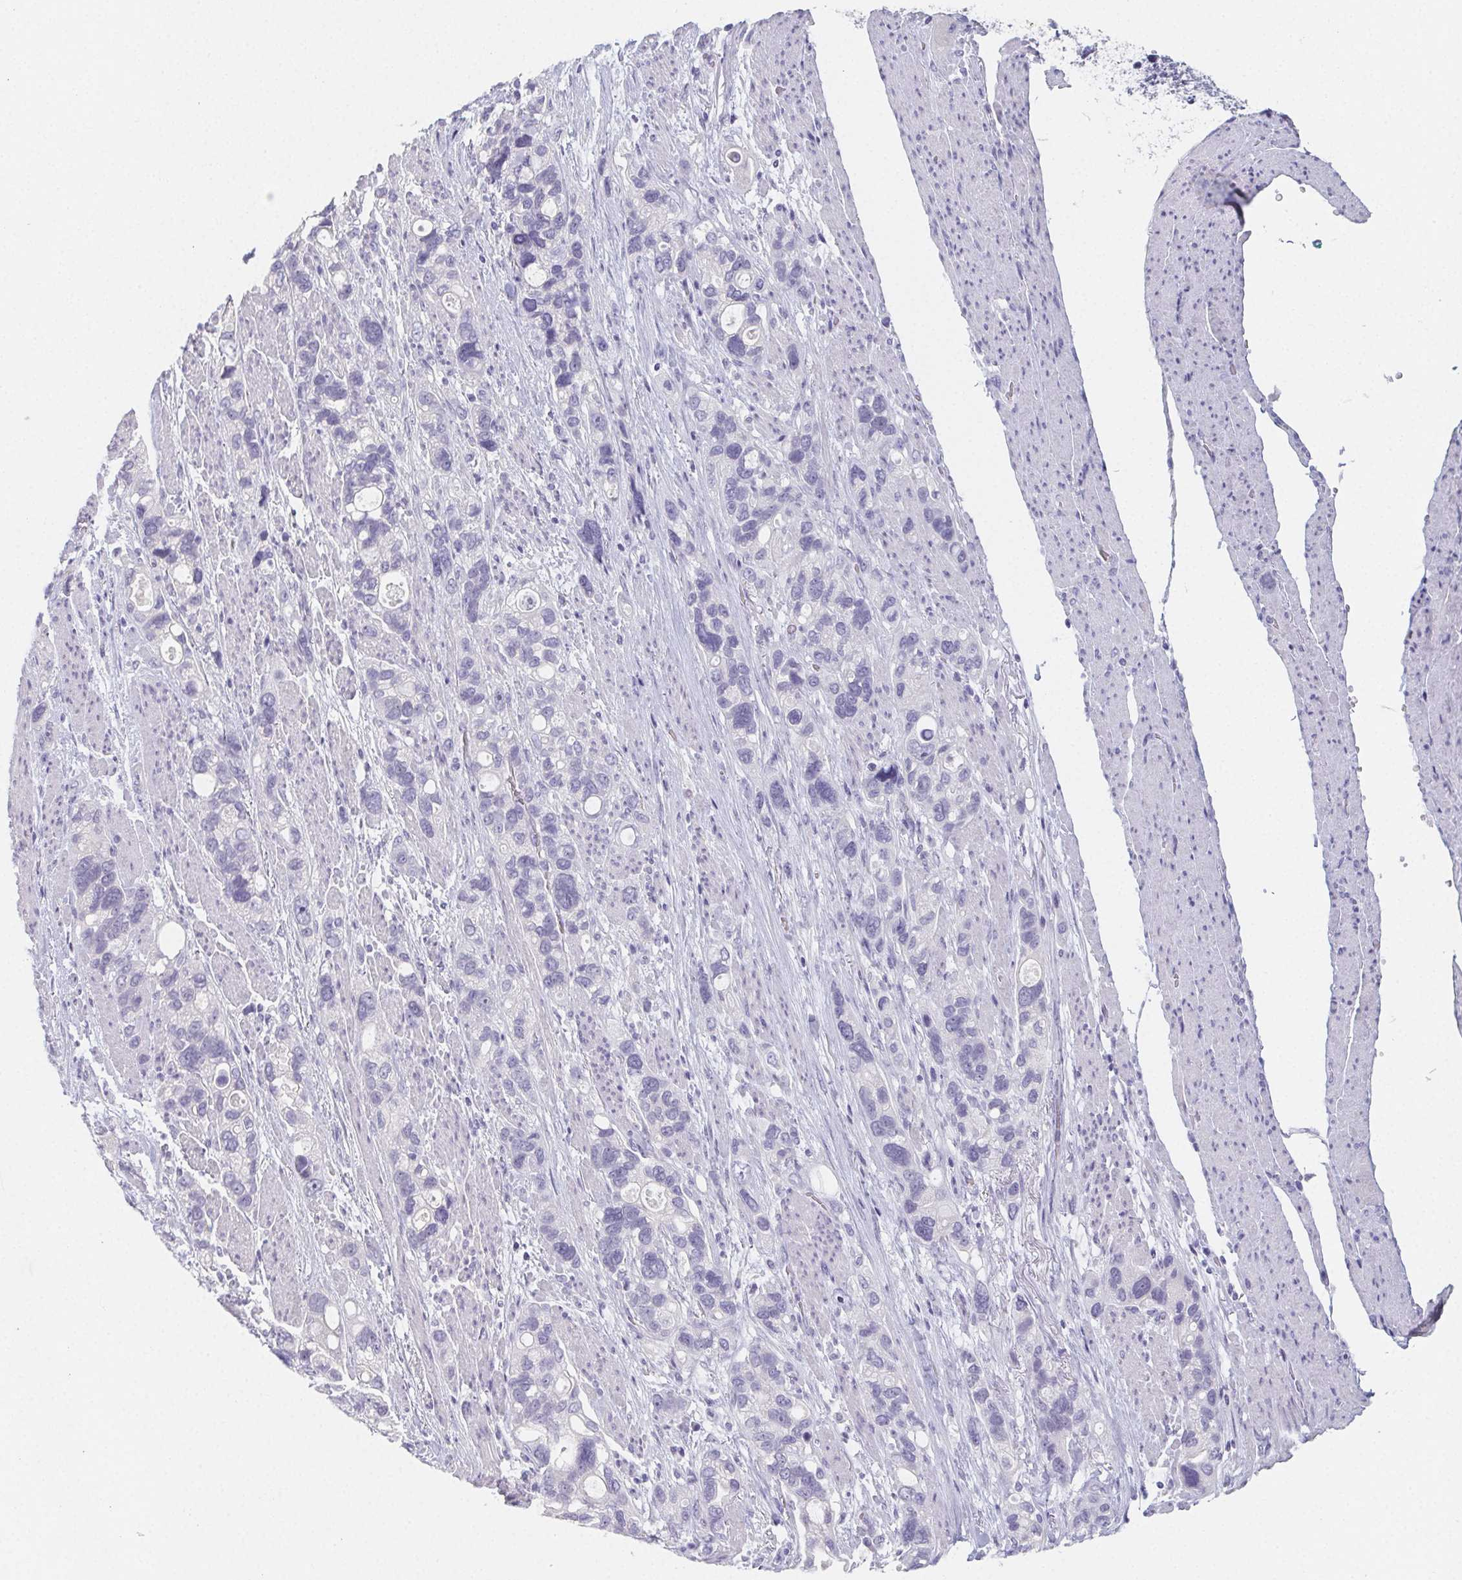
{"staining": {"intensity": "negative", "quantity": "none", "location": "none"}, "tissue": "stomach cancer", "cell_type": "Tumor cells", "image_type": "cancer", "snomed": [{"axis": "morphology", "description": "Adenocarcinoma, NOS"}, {"axis": "topography", "description": "Stomach, upper"}], "caption": "Image shows no protein expression in tumor cells of stomach cancer (adenocarcinoma) tissue.", "gene": "GLIPR1L1", "patient": {"sex": "female", "age": 81}}